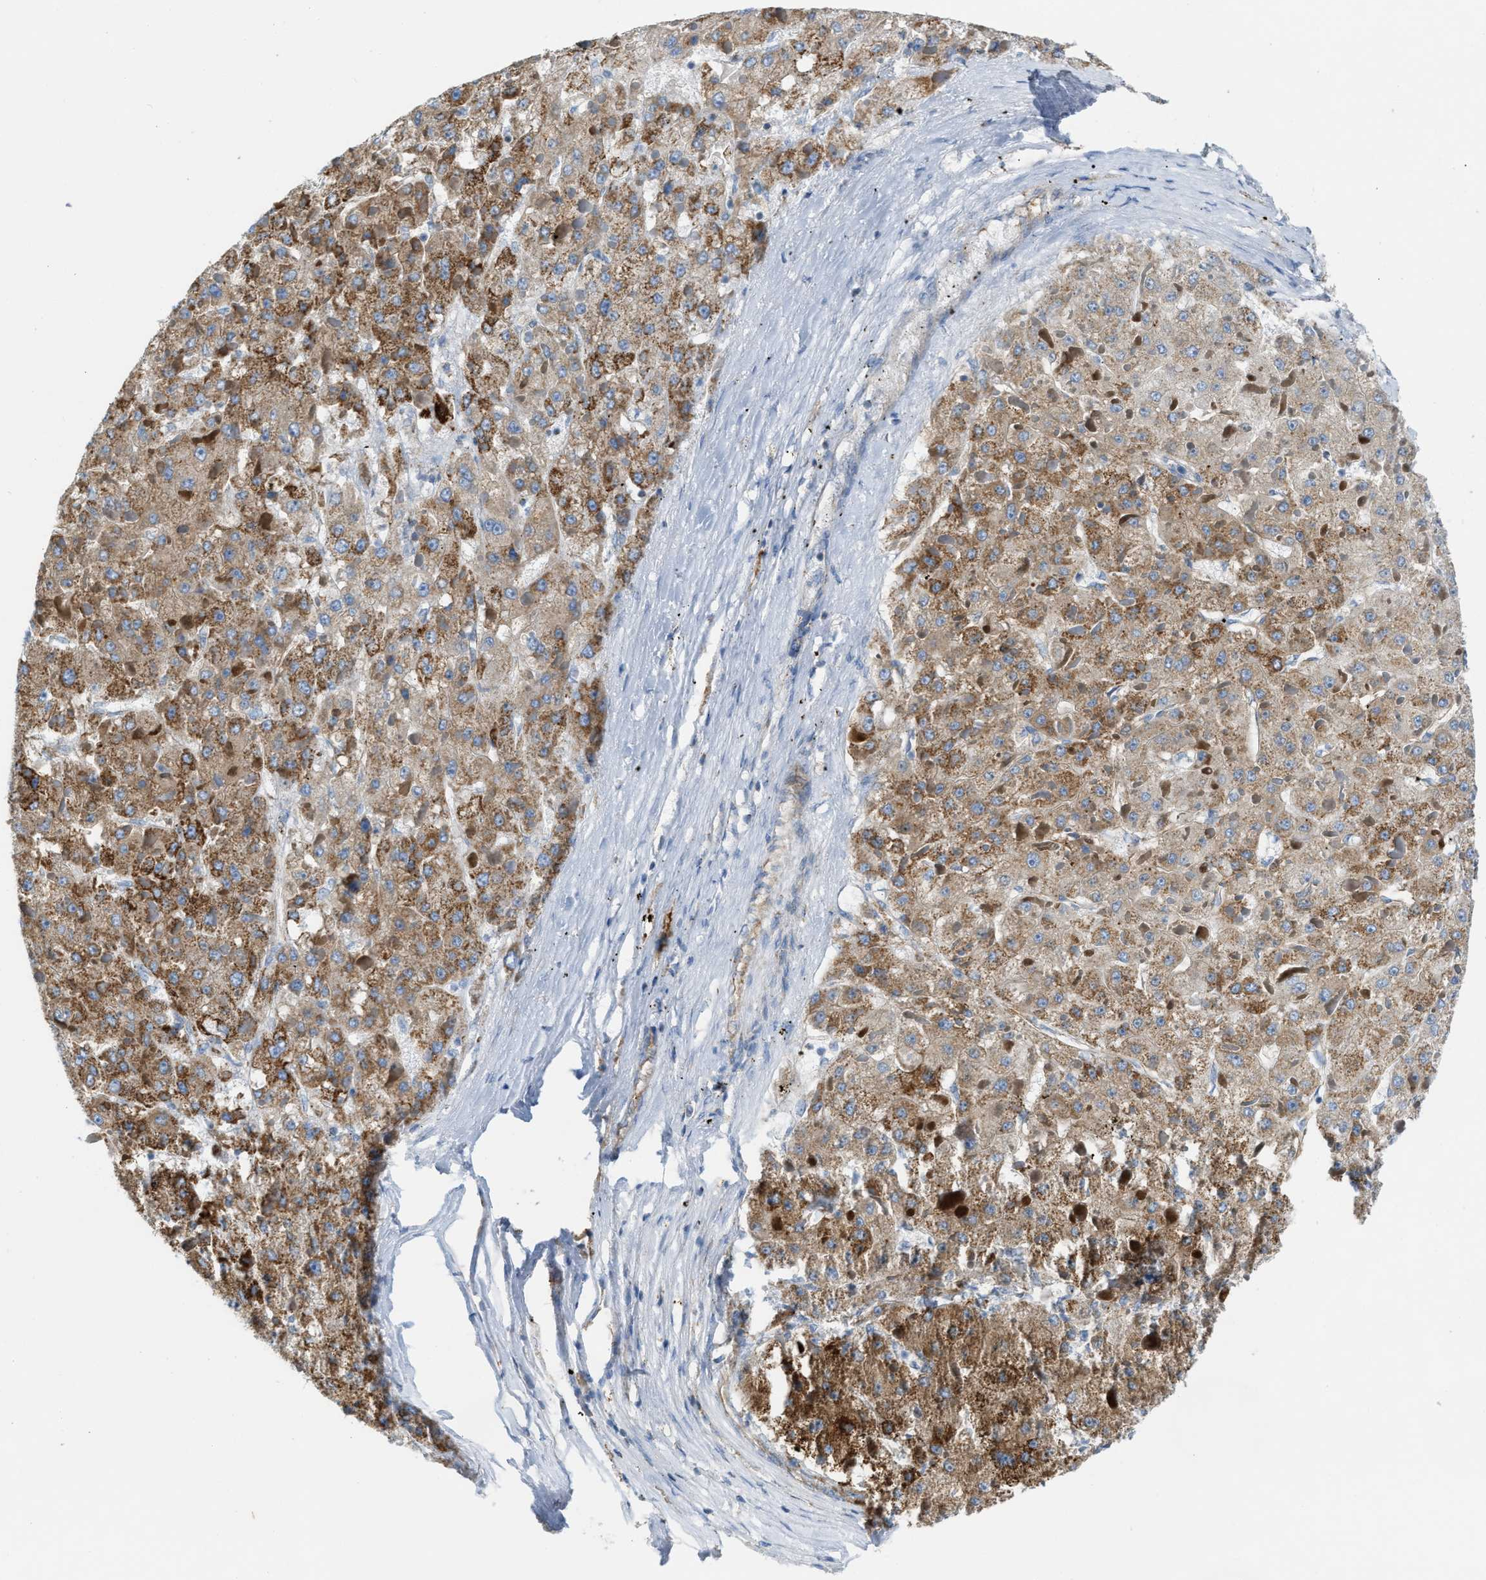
{"staining": {"intensity": "moderate", "quantity": ">75%", "location": "cytoplasmic/membranous"}, "tissue": "liver cancer", "cell_type": "Tumor cells", "image_type": "cancer", "snomed": [{"axis": "morphology", "description": "Carcinoma, Hepatocellular, NOS"}, {"axis": "topography", "description": "Liver"}], "caption": "This histopathology image exhibits liver cancer stained with immunohistochemistry to label a protein in brown. The cytoplasmic/membranous of tumor cells show moderate positivity for the protein. Nuclei are counter-stained blue.", "gene": "JADE1", "patient": {"sex": "female", "age": 73}}